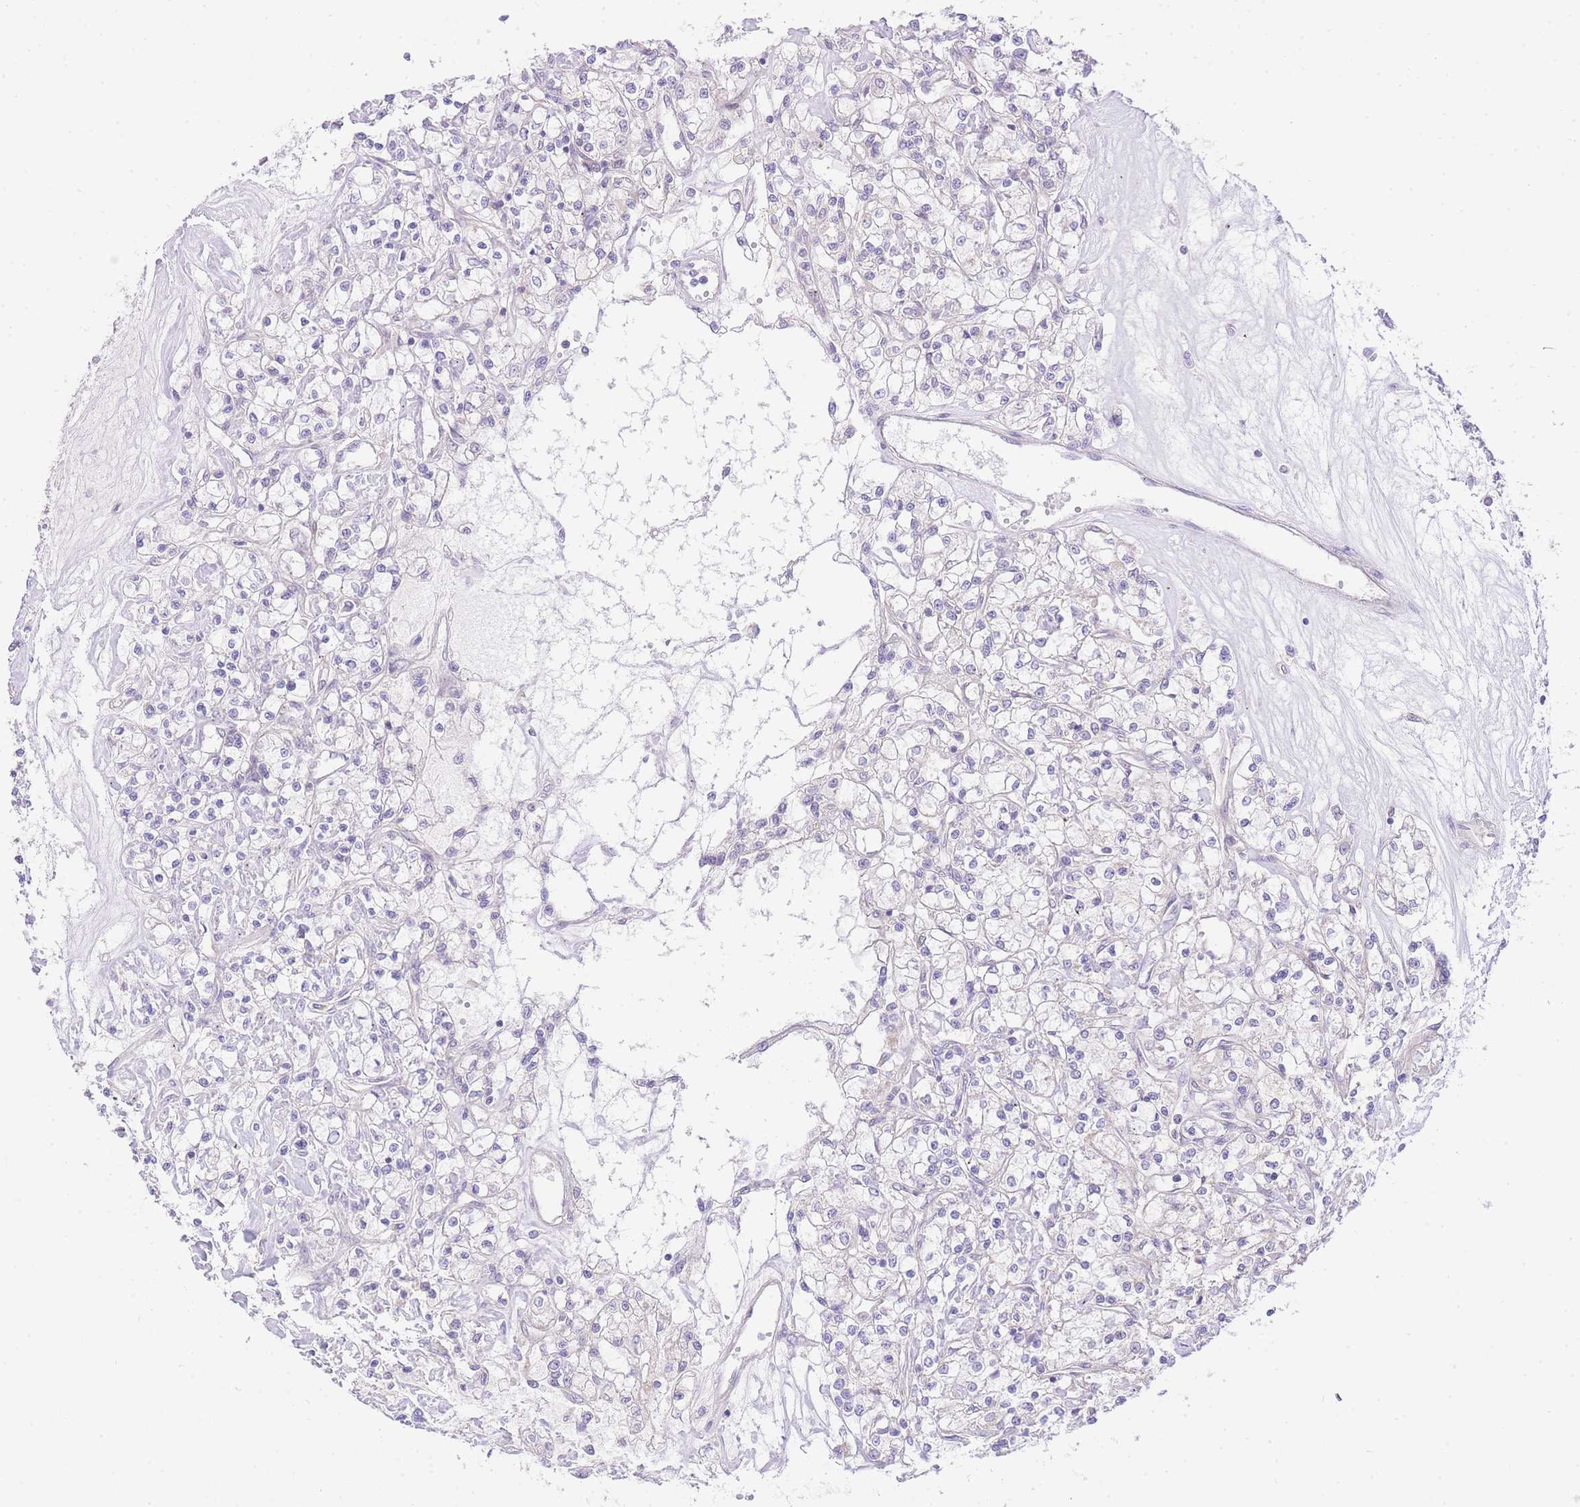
{"staining": {"intensity": "negative", "quantity": "none", "location": "none"}, "tissue": "renal cancer", "cell_type": "Tumor cells", "image_type": "cancer", "snomed": [{"axis": "morphology", "description": "Adenocarcinoma, NOS"}, {"axis": "topography", "description": "Kidney"}], "caption": "Immunohistochemical staining of human renal cancer (adenocarcinoma) shows no significant expression in tumor cells.", "gene": "UBXN7", "patient": {"sex": "female", "age": 59}}